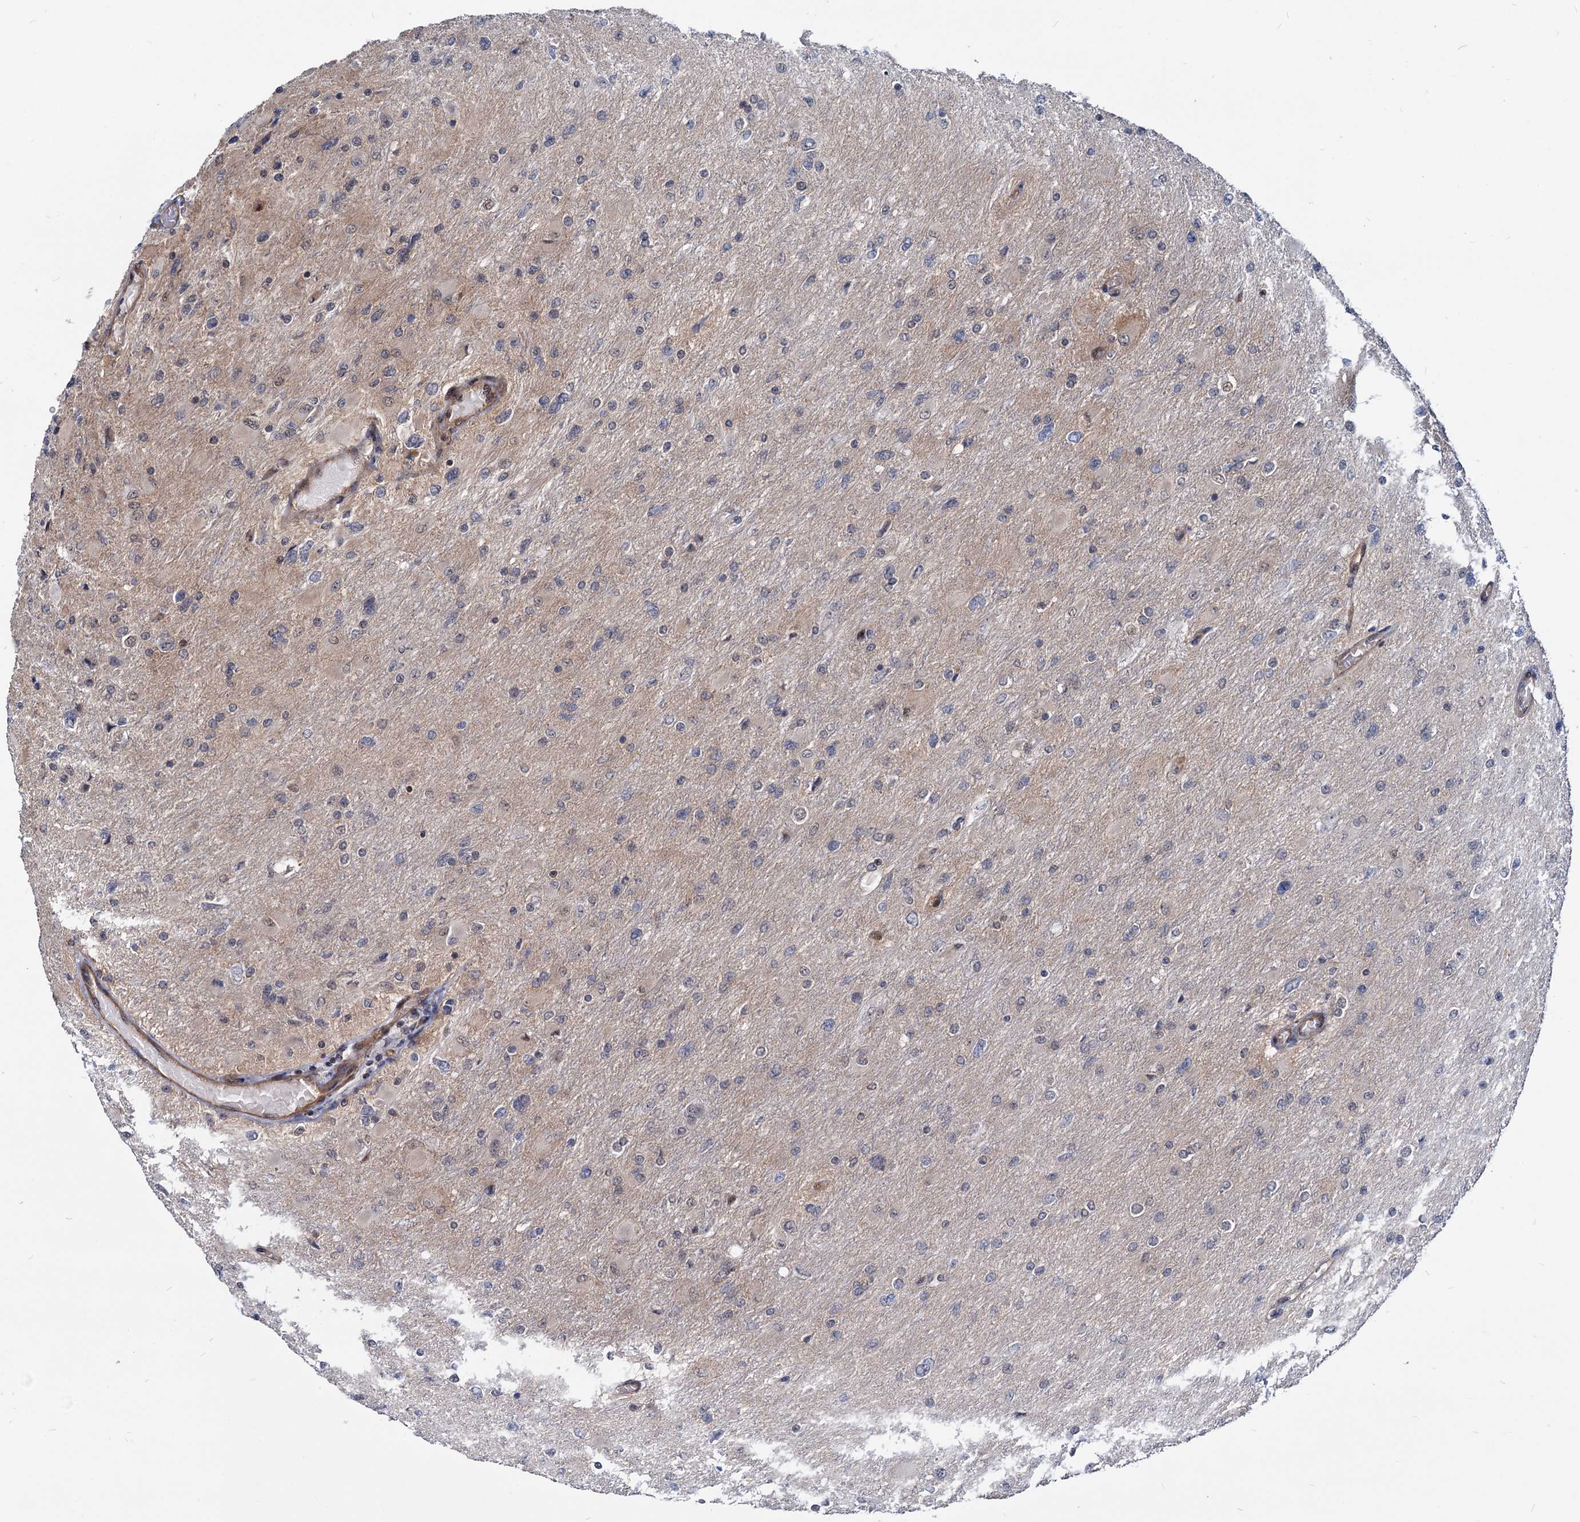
{"staining": {"intensity": "weak", "quantity": "<25%", "location": "cytoplasmic/membranous"}, "tissue": "glioma", "cell_type": "Tumor cells", "image_type": "cancer", "snomed": [{"axis": "morphology", "description": "Glioma, malignant, High grade"}, {"axis": "topography", "description": "Cerebral cortex"}], "caption": "Protein analysis of high-grade glioma (malignant) exhibits no significant expression in tumor cells.", "gene": "UBLCP1", "patient": {"sex": "female", "age": 36}}